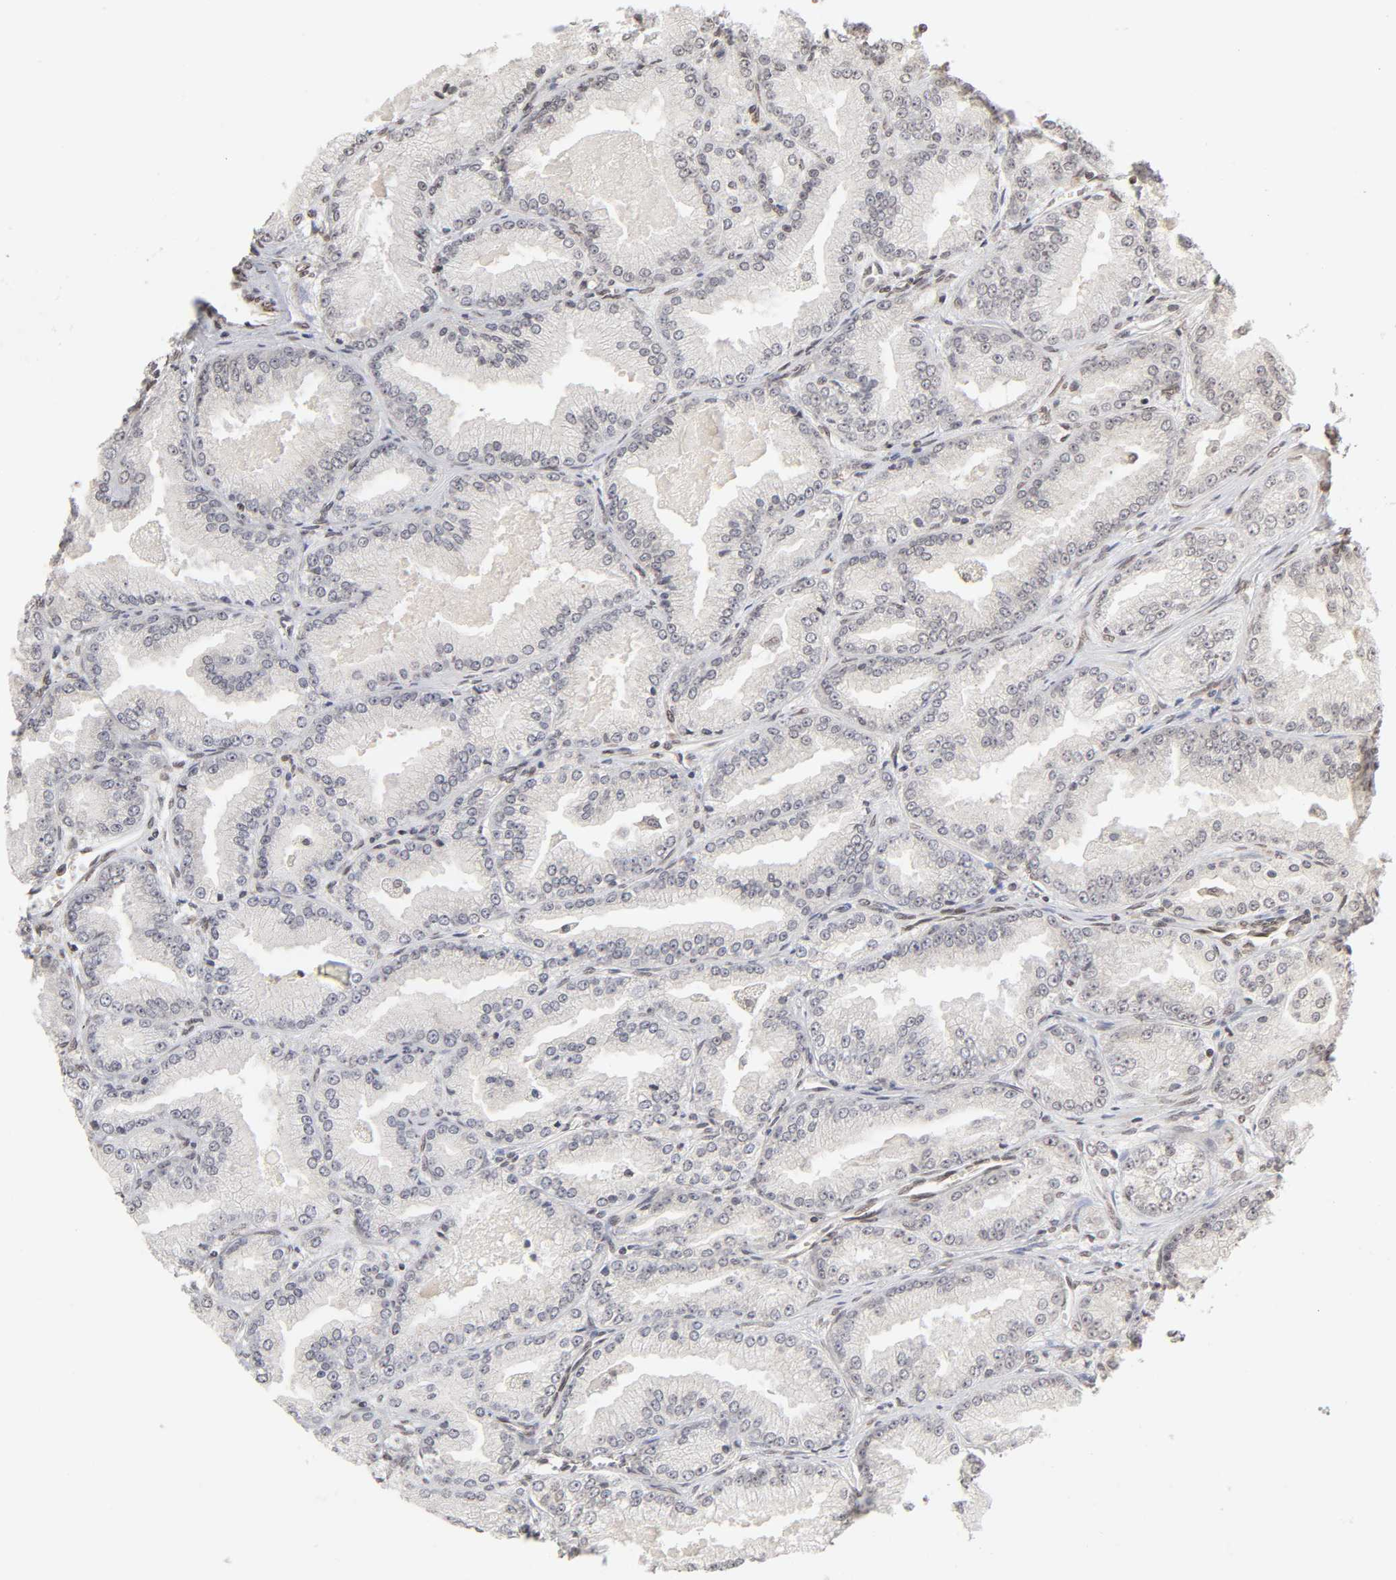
{"staining": {"intensity": "negative", "quantity": "none", "location": "none"}, "tissue": "prostate cancer", "cell_type": "Tumor cells", "image_type": "cancer", "snomed": [{"axis": "morphology", "description": "Adenocarcinoma, High grade"}, {"axis": "topography", "description": "Prostate"}], "caption": "Tumor cells show no significant expression in high-grade adenocarcinoma (prostate).", "gene": "MLLT6", "patient": {"sex": "male", "age": 61}}